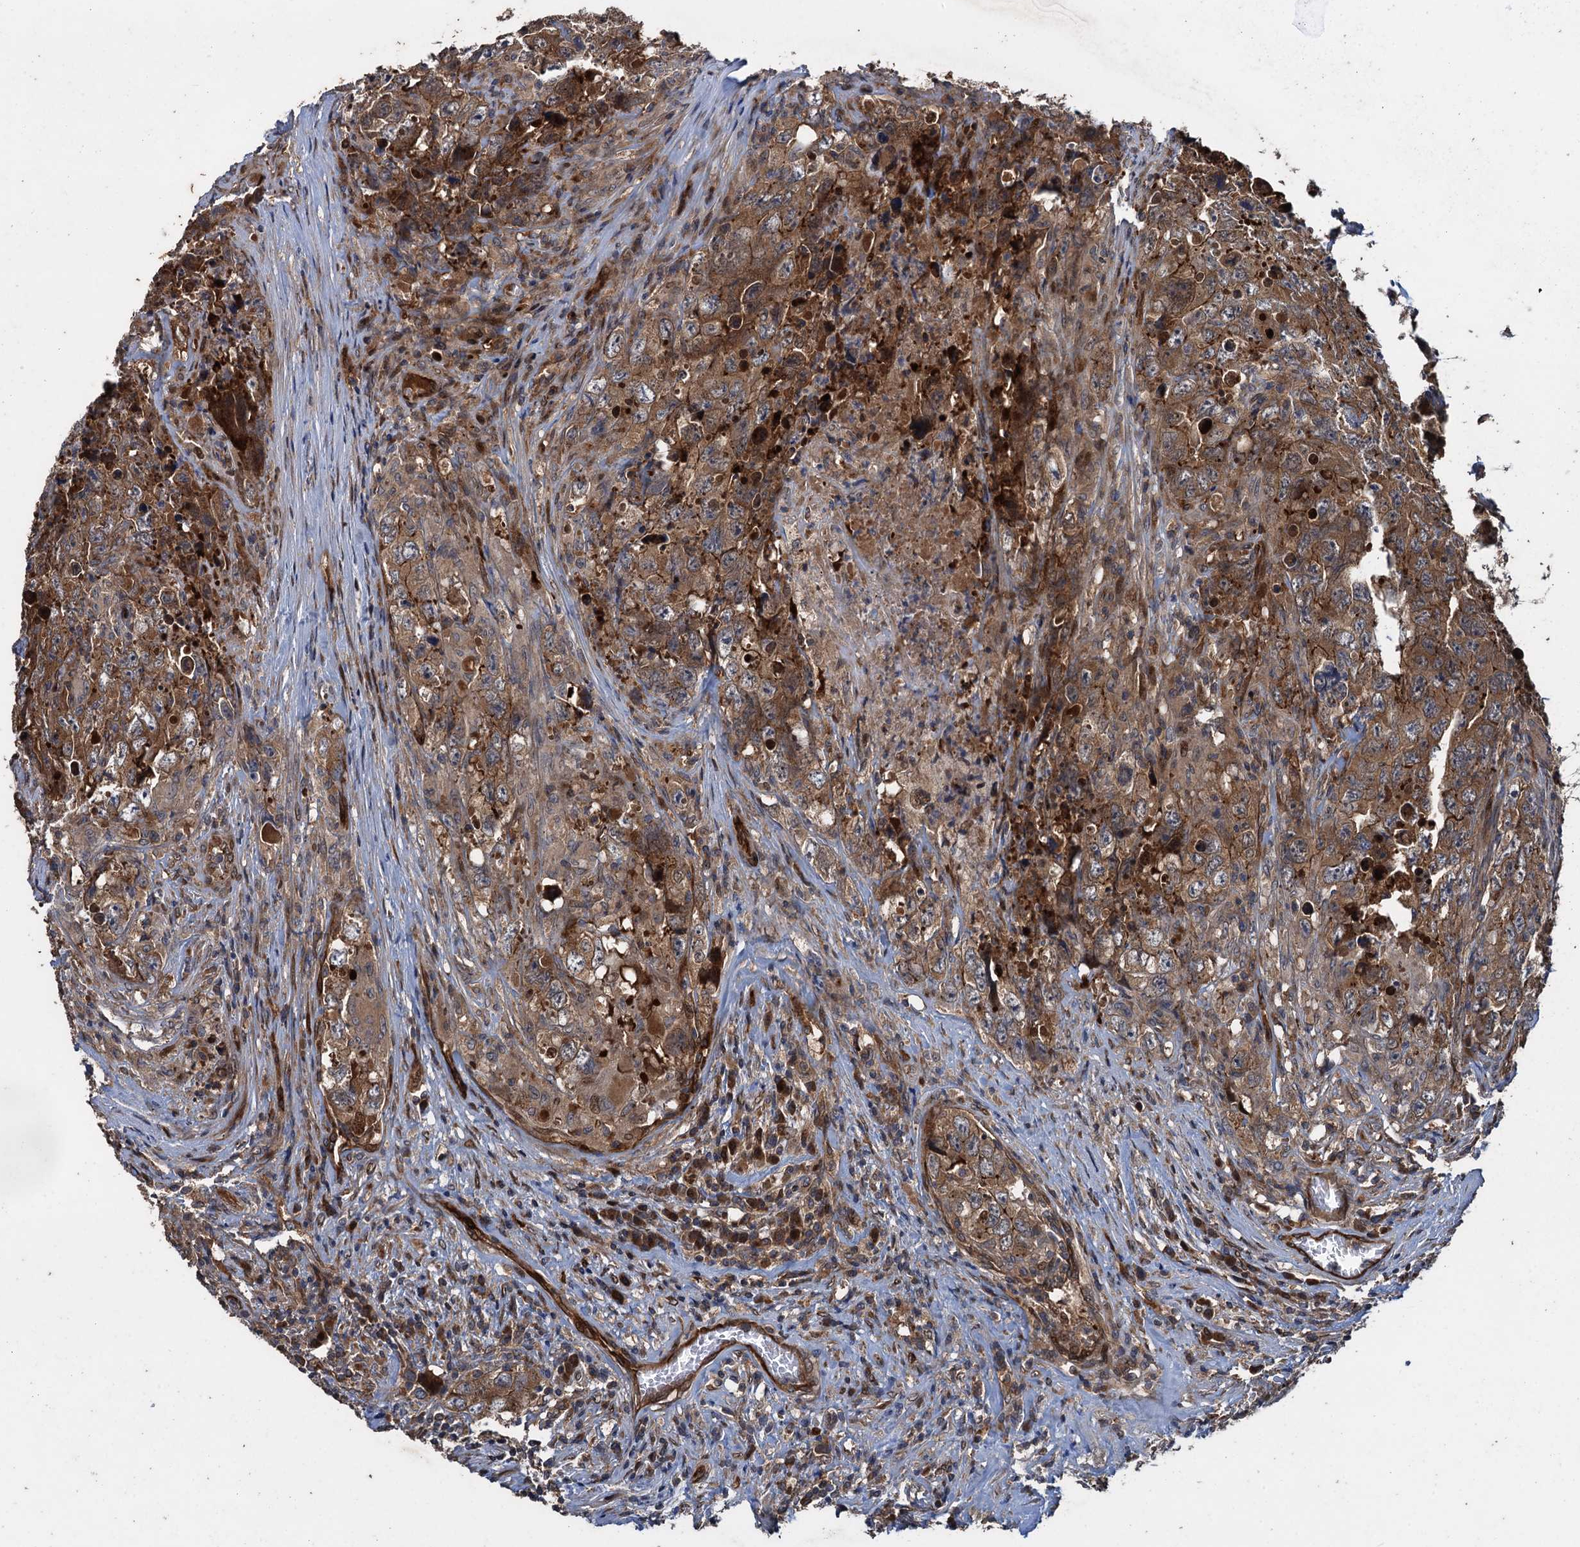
{"staining": {"intensity": "strong", "quantity": "25%-75%", "location": "cytoplasmic/membranous"}, "tissue": "testis cancer", "cell_type": "Tumor cells", "image_type": "cancer", "snomed": [{"axis": "morphology", "description": "Seminoma, NOS"}, {"axis": "morphology", "description": "Carcinoma, Embryonal, NOS"}, {"axis": "topography", "description": "Testis"}], "caption": "A high-resolution image shows immunohistochemistry (IHC) staining of testis cancer (seminoma), which reveals strong cytoplasmic/membranous expression in approximately 25%-75% of tumor cells.", "gene": "RHOBTB1", "patient": {"sex": "male", "age": 43}}